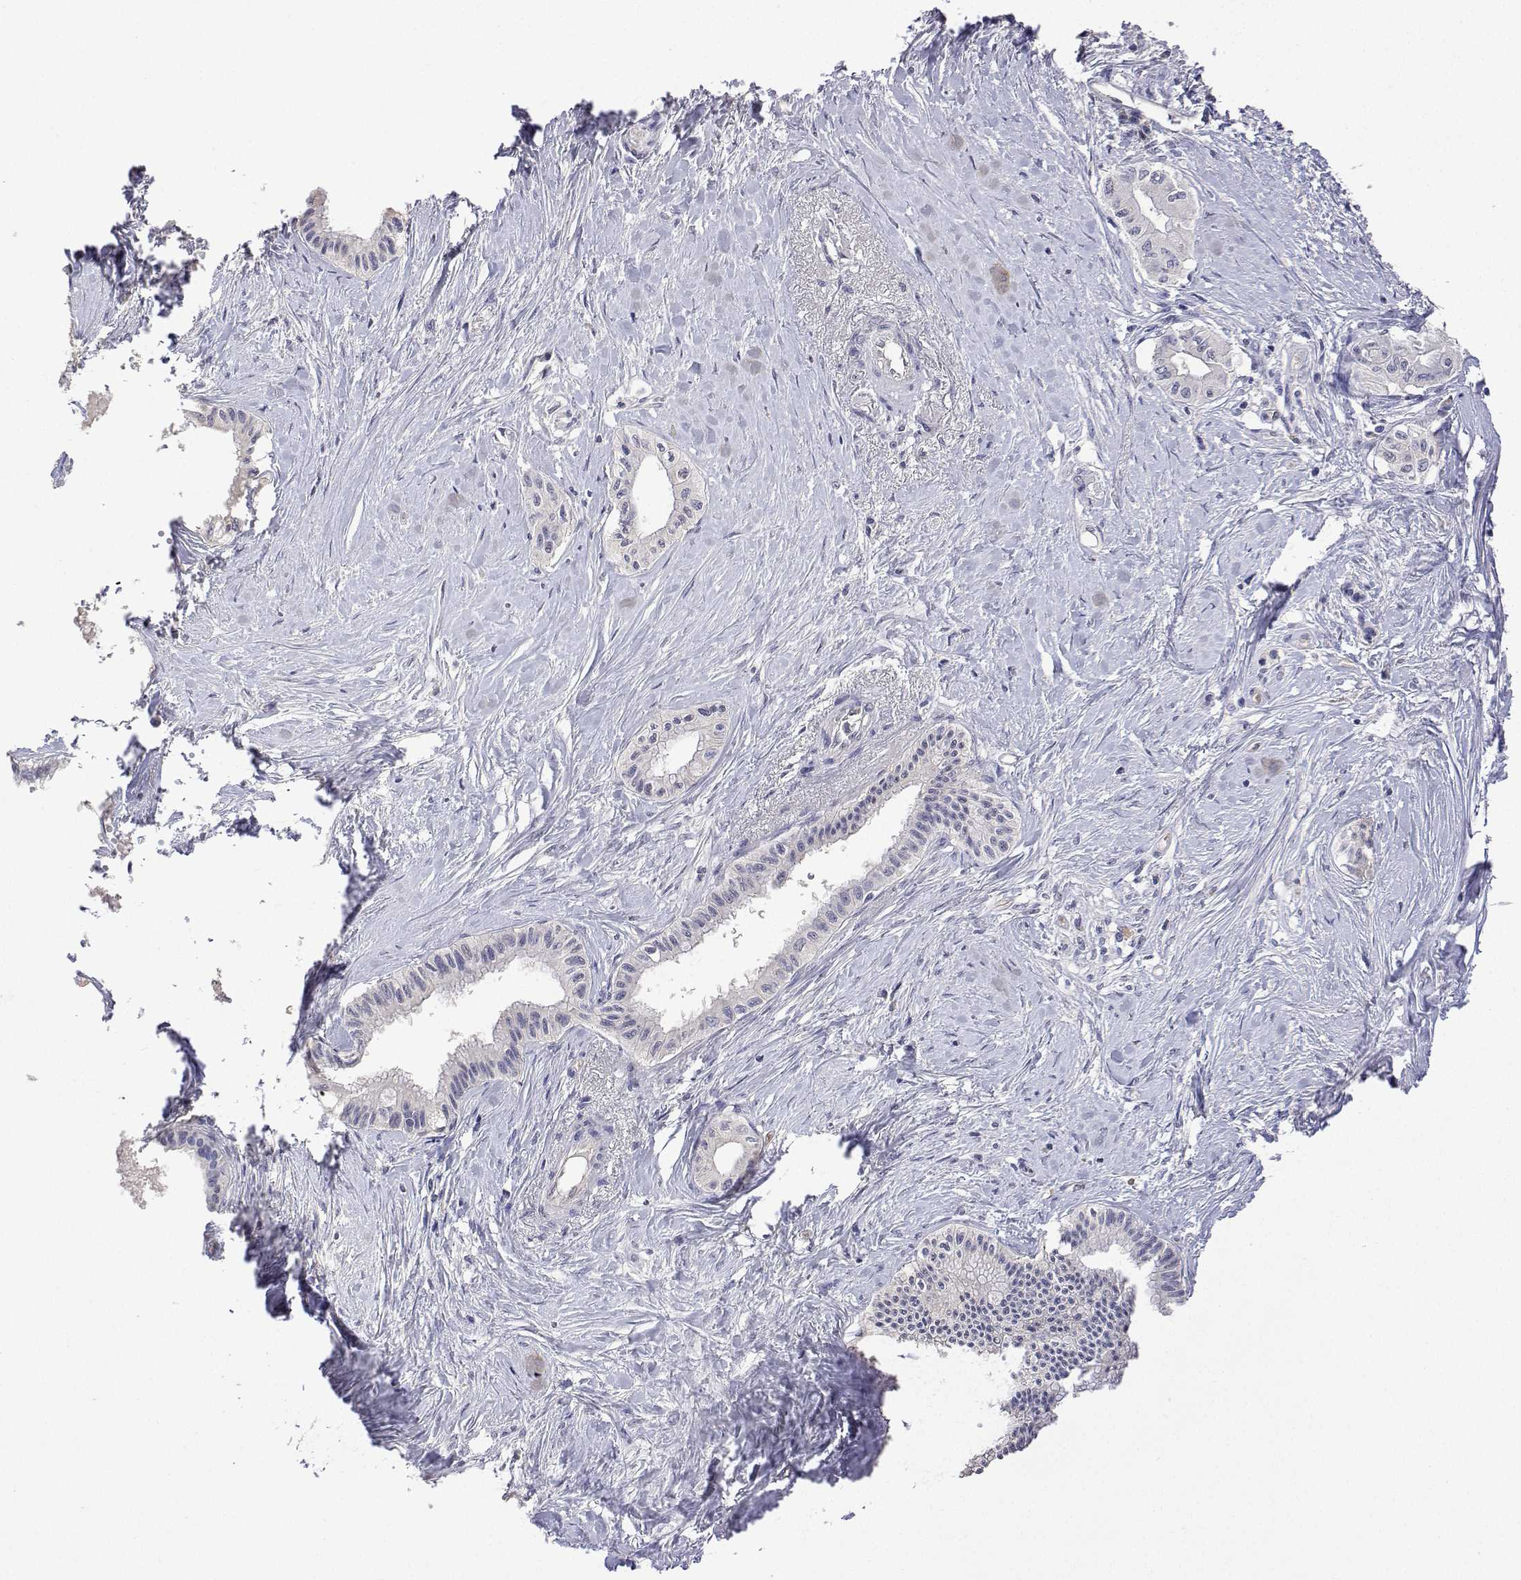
{"staining": {"intensity": "negative", "quantity": "none", "location": "none"}, "tissue": "pancreatic cancer", "cell_type": "Tumor cells", "image_type": "cancer", "snomed": [{"axis": "morphology", "description": "Adenocarcinoma, NOS"}, {"axis": "topography", "description": "Pancreas"}], "caption": "The histopathology image exhibits no staining of tumor cells in pancreatic cancer (adenocarcinoma). (Stains: DAB IHC with hematoxylin counter stain, Microscopy: brightfield microscopy at high magnification).", "gene": "PLCB1", "patient": {"sex": "male", "age": 71}}